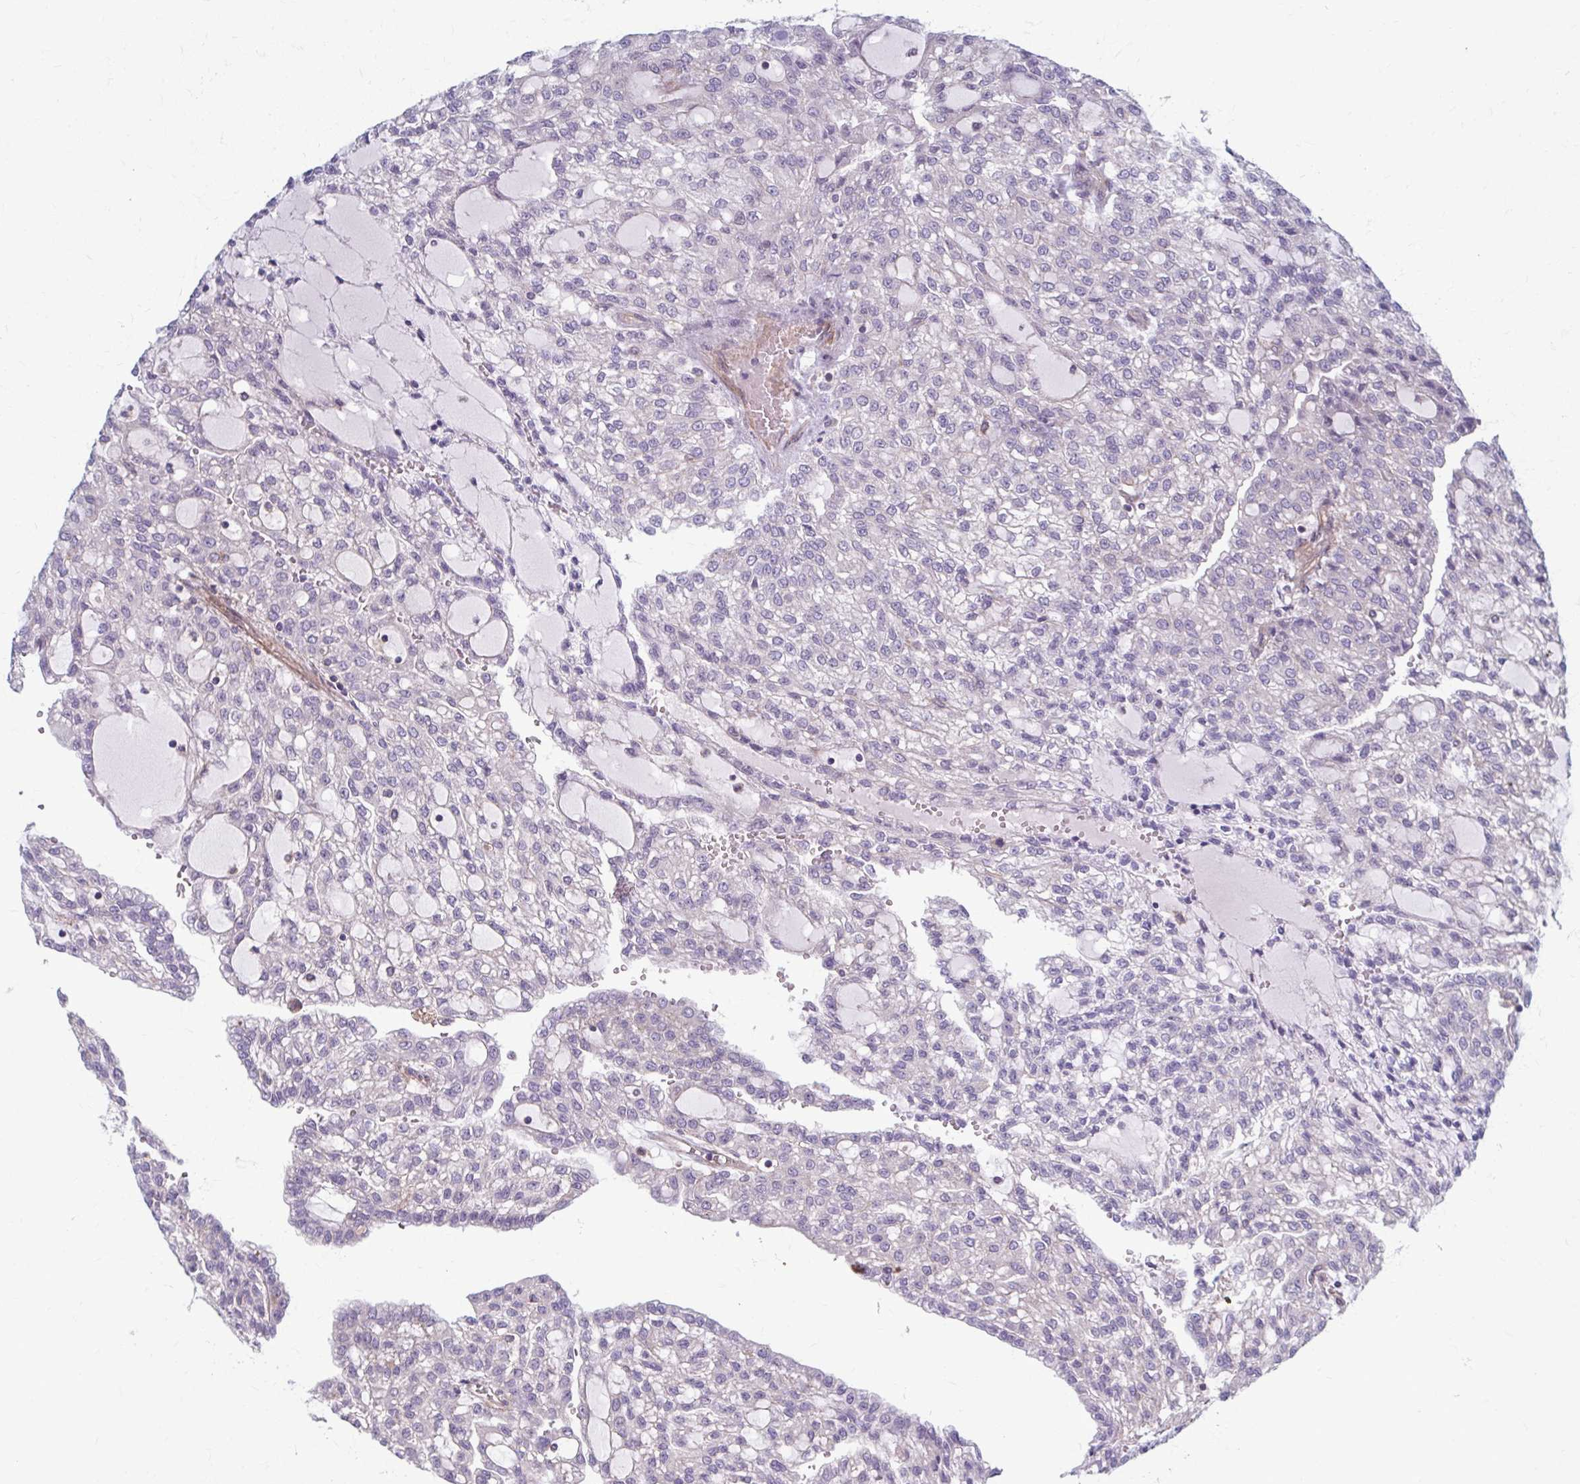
{"staining": {"intensity": "negative", "quantity": "none", "location": "none"}, "tissue": "renal cancer", "cell_type": "Tumor cells", "image_type": "cancer", "snomed": [{"axis": "morphology", "description": "Adenocarcinoma, NOS"}, {"axis": "topography", "description": "Kidney"}], "caption": "High power microscopy micrograph of an immunohistochemistry photomicrograph of adenocarcinoma (renal), revealing no significant positivity in tumor cells.", "gene": "EID2B", "patient": {"sex": "male", "age": 63}}